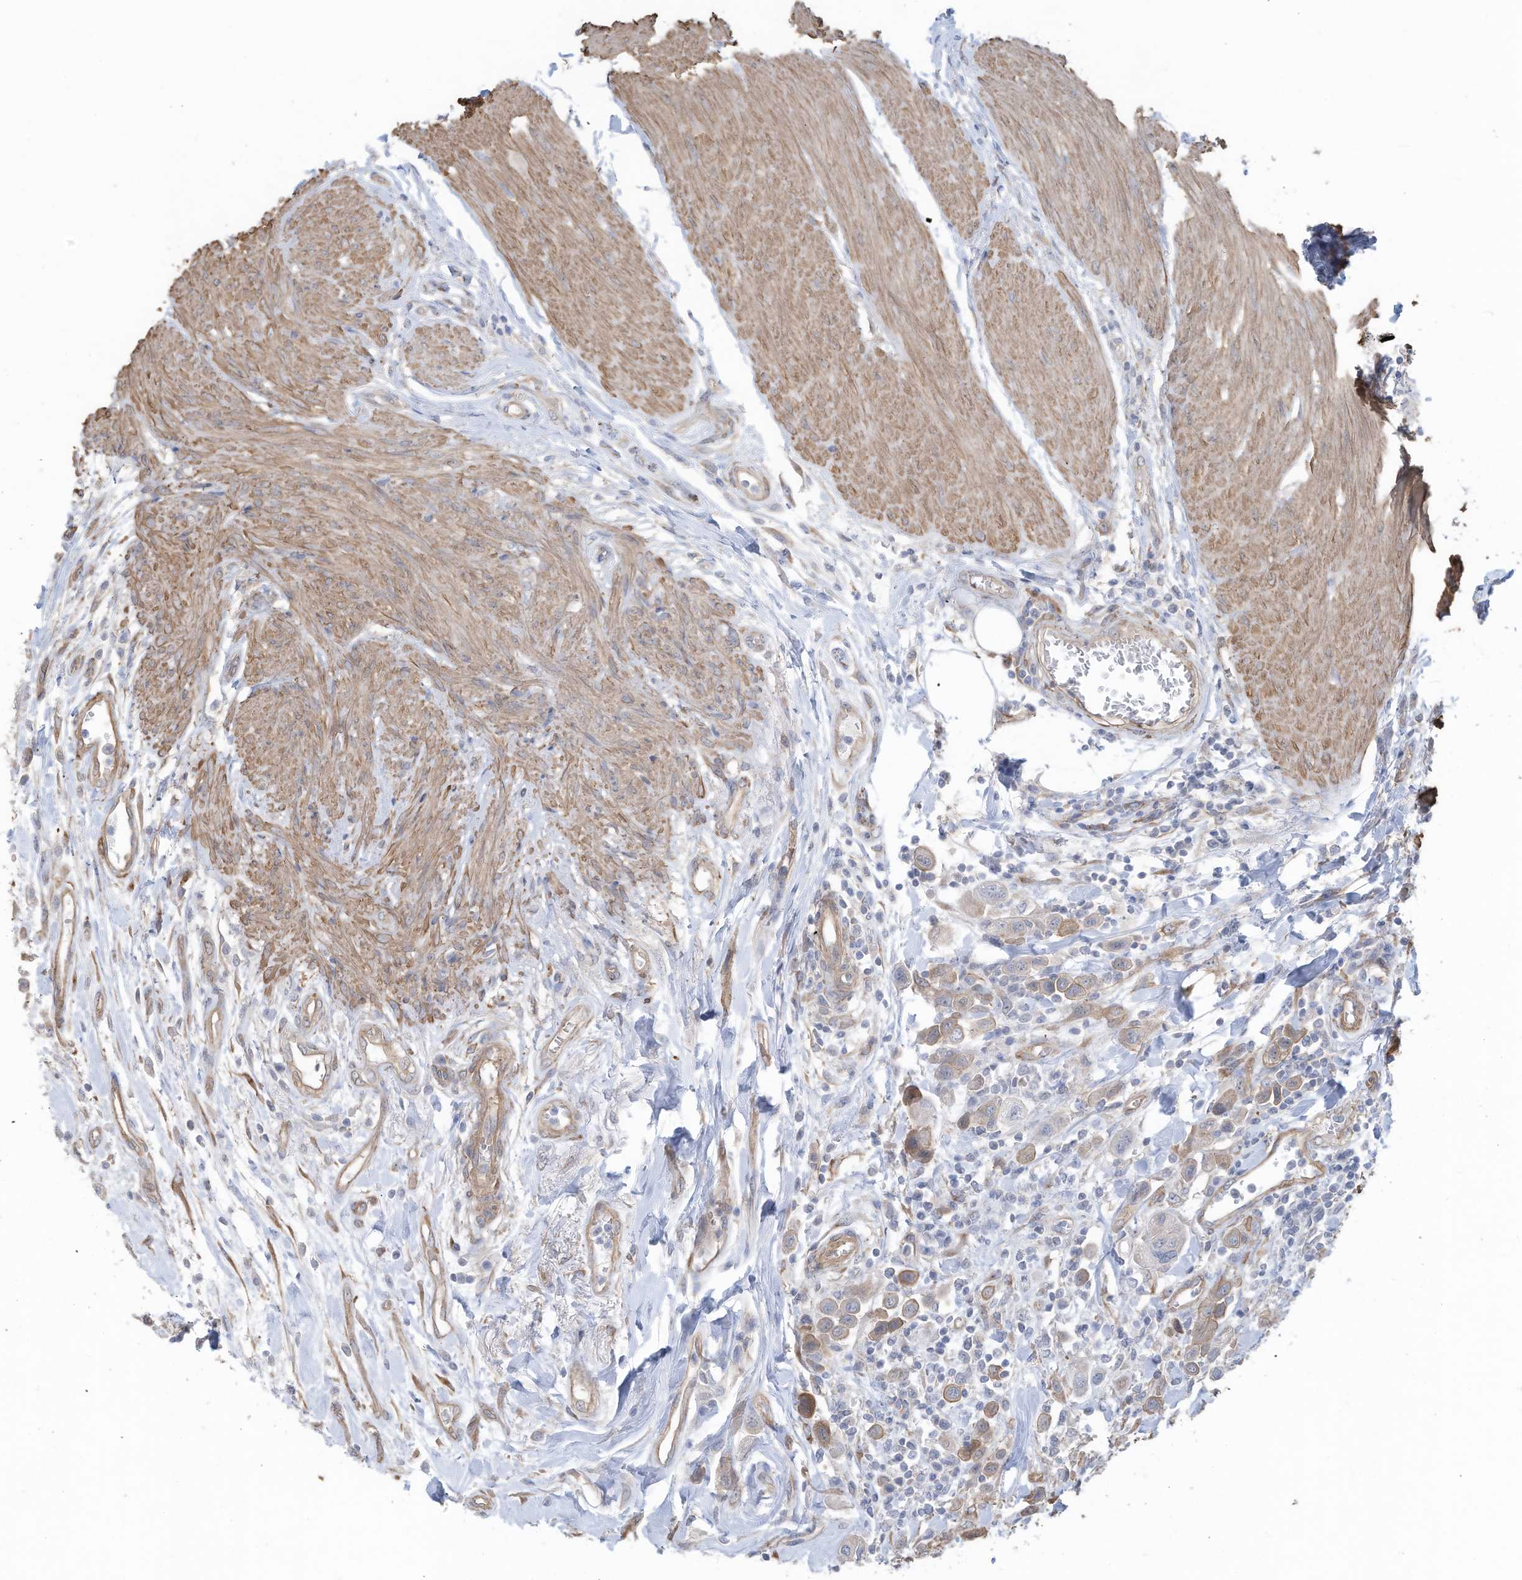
{"staining": {"intensity": "weak", "quantity": "25%-75%", "location": "cytoplasmic/membranous"}, "tissue": "urothelial cancer", "cell_type": "Tumor cells", "image_type": "cancer", "snomed": [{"axis": "morphology", "description": "Urothelial carcinoma, High grade"}, {"axis": "topography", "description": "Urinary bladder"}], "caption": "Immunohistochemistry (IHC) image of neoplastic tissue: human urothelial cancer stained using immunohistochemistry (IHC) shows low levels of weak protein expression localized specifically in the cytoplasmic/membranous of tumor cells, appearing as a cytoplasmic/membranous brown color.", "gene": "SLC17A7", "patient": {"sex": "male", "age": 50}}